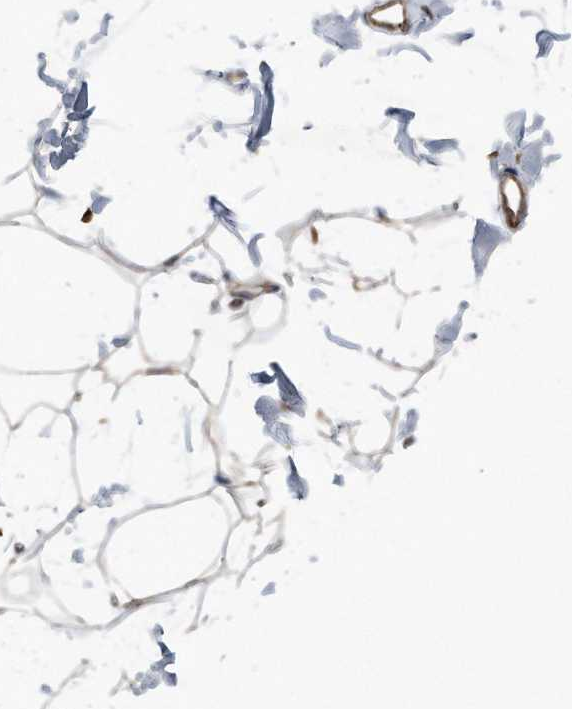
{"staining": {"intensity": "negative", "quantity": "none", "location": "none"}, "tissue": "adipose tissue", "cell_type": "Adipocytes", "image_type": "normal", "snomed": [{"axis": "morphology", "description": "Normal tissue, NOS"}, {"axis": "topography", "description": "Breast"}], "caption": "DAB (3,3'-diaminobenzidine) immunohistochemical staining of unremarkable adipose tissue reveals no significant positivity in adipocytes. Nuclei are stained in blue.", "gene": "ZNF772", "patient": {"sex": "female", "age": 23}}